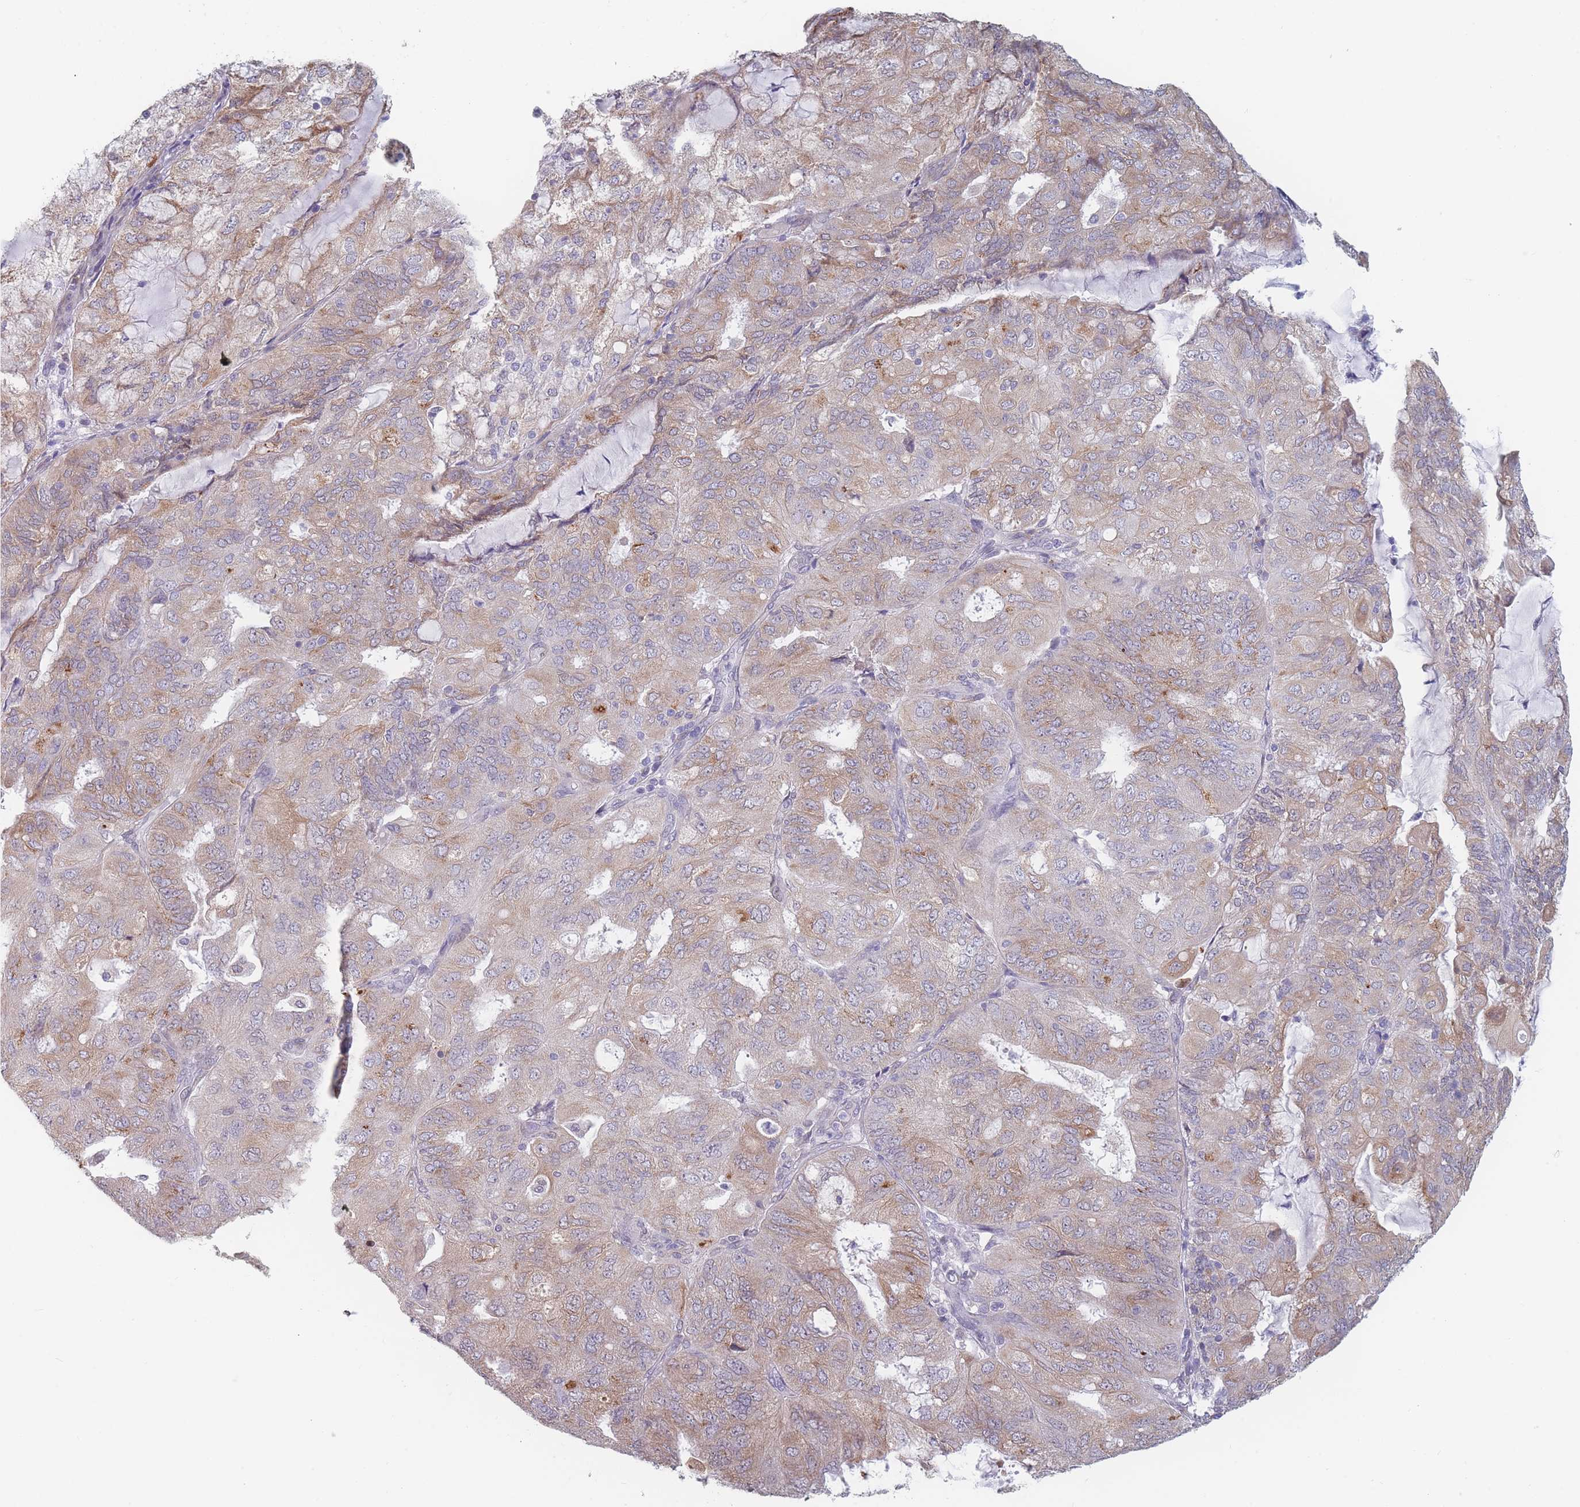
{"staining": {"intensity": "moderate", "quantity": "25%-75%", "location": "cytoplasmic/membranous"}, "tissue": "endometrial cancer", "cell_type": "Tumor cells", "image_type": "cancer", "snomed": [{"axis": "morphology", "description": "Adenocarcinoma, NOS"}, {"axis": "topography", "description": "Endometrium"}], "caption": "IHC staining of endometrial adenocarcinoma, which demonstrates medium levels of moderate cytoplasmic/membranous expression in about 25%-75% of tumor cells indicating moderate cytoplasmic/membranous protein staining. The staining was performed using DAB (brown) for protein detection and nuclei were counterstained in hematoxylin (blue).", "gene": "TMED10", "patient": {"sex": "female", "age": 81}}